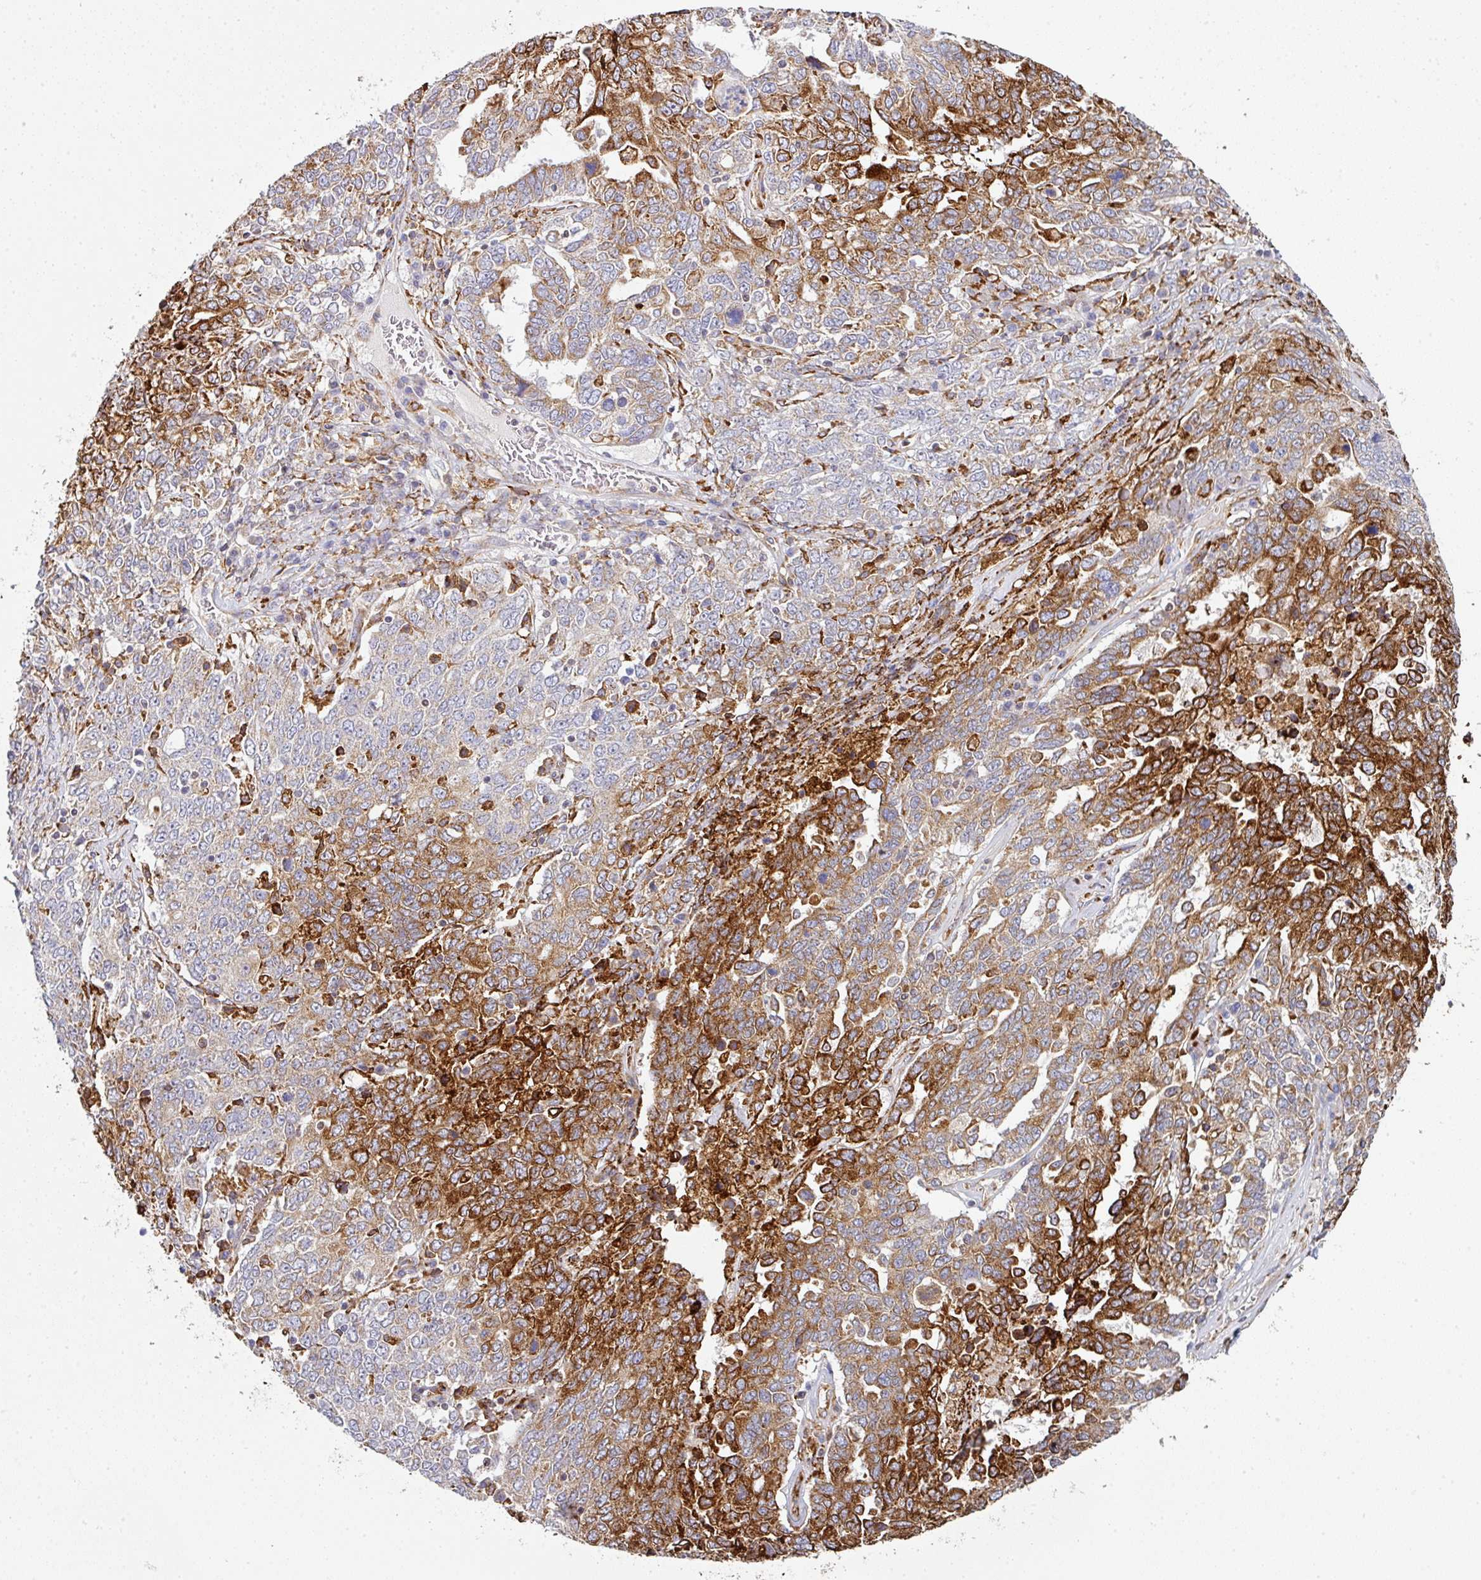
{"staining": {"intensity": "strong", "quantity": "25%-75%", "location": "cytoplasmic/membranous"}, "tissue": "ovarian cancer", "cell_type": "Tumor cells", "image_type": "cancer", "snomed": [{"axis": "morphology", "description": "Carcinoma, endometroid"}, {"axis": "topography", "description": "Ovary"}], "caption": "Immunohistochemistry (IHC) of human ovarian cancer (endometroid carcinoma) reveals high levels of strong cytoplasmic/membranous positivity in about 25%-75% of tumor cells. (DAB (3,3'-diaminobenzidine) = brown stain, brightfield microscopy at high magnification).", "gene": "ZNF268", "patient": {"sex": "female", "age": 62}}